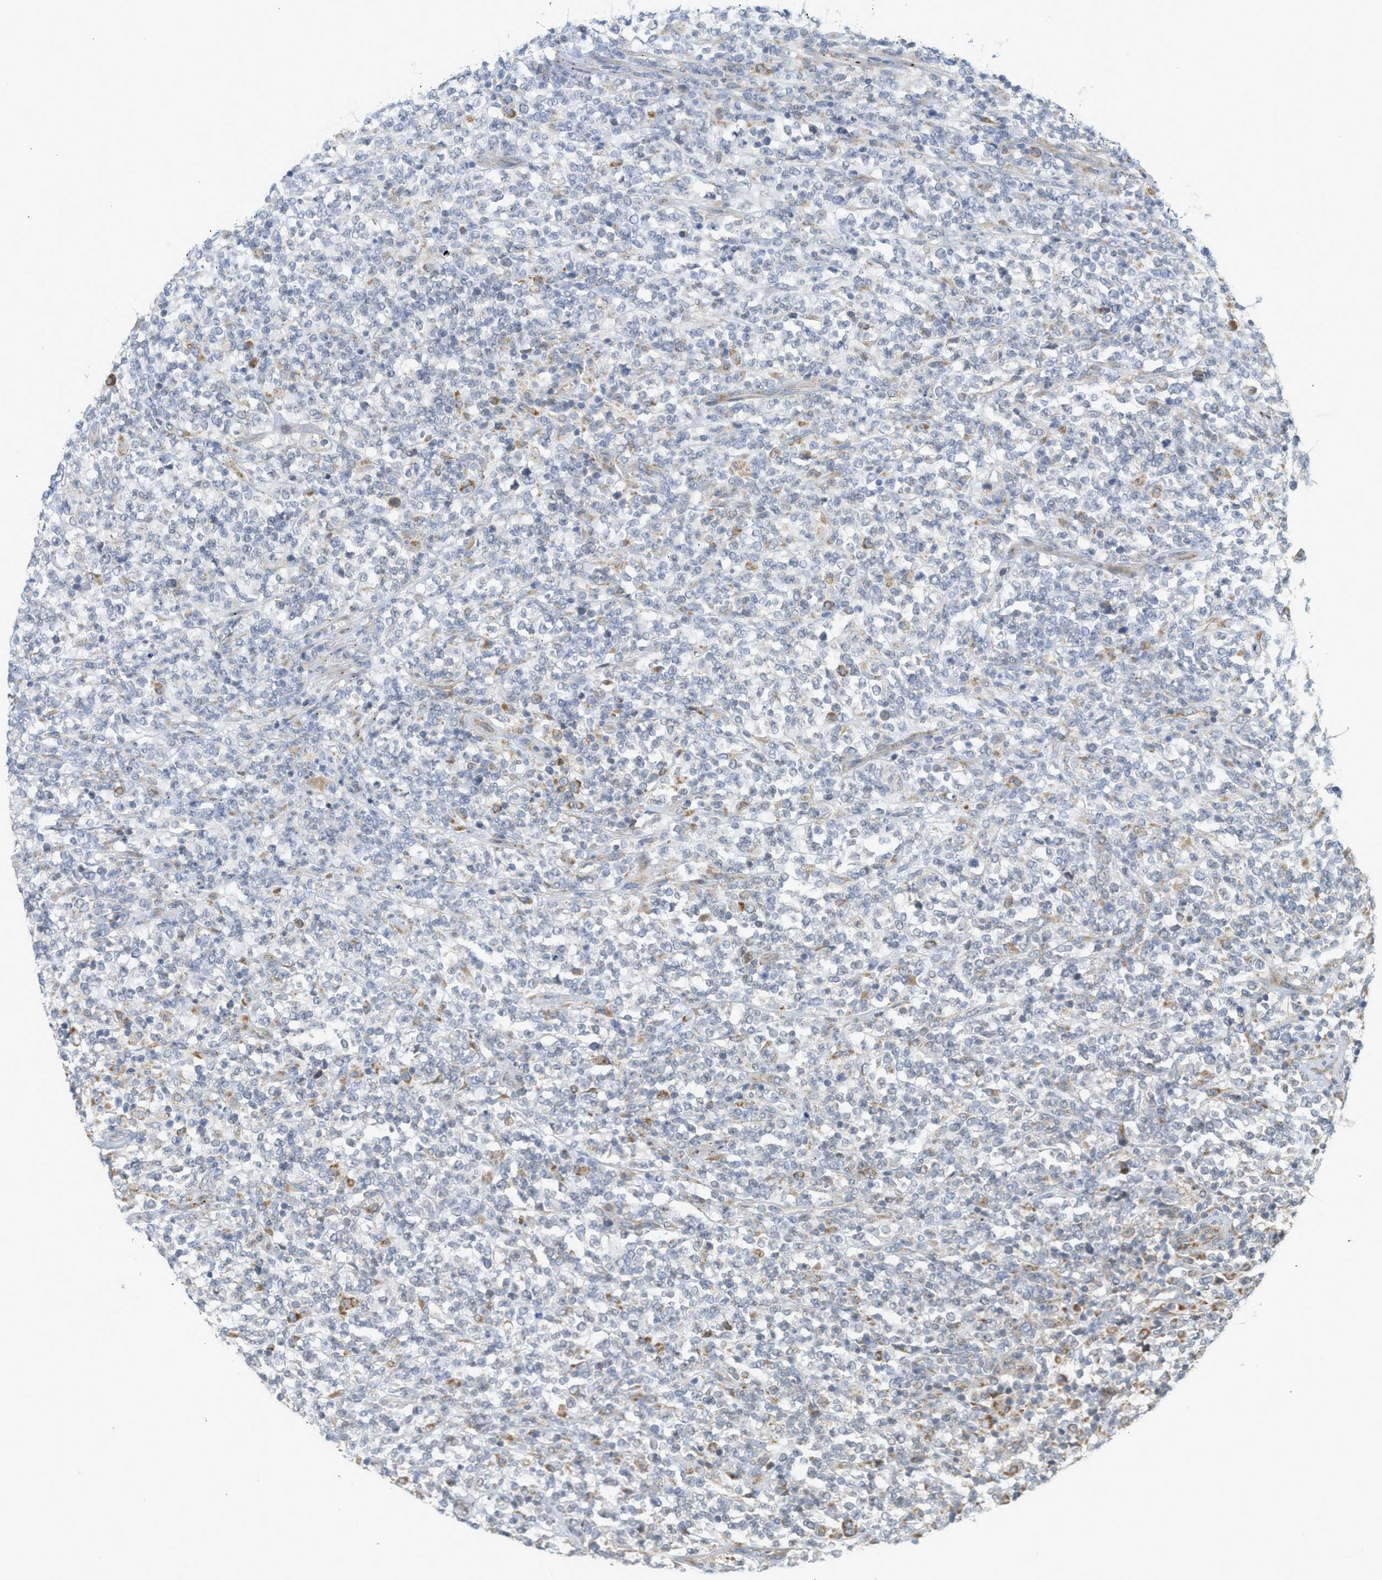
{"staining": {"intensity": "negative", "quantity": "none", "location": "none"}, "tissue": "lymphoma", "cell_type": "Tumor cells", "image_type": "cancer", "snomed": [{"axis": "morphology", "description": "Malignant lymphoma, non-Hodgkin's type, High grade"}, {"axis": "topography", "description": "Soft tissue"}], "caption": "This is an immunohistochemistry (IHC) histopathology image of high-grade malignant lymphoma, non-Hodgkin's type. There is no positivity in tumor cells.", "gene": "SVOP", "patient": {"sex": "male", "age": 18}}